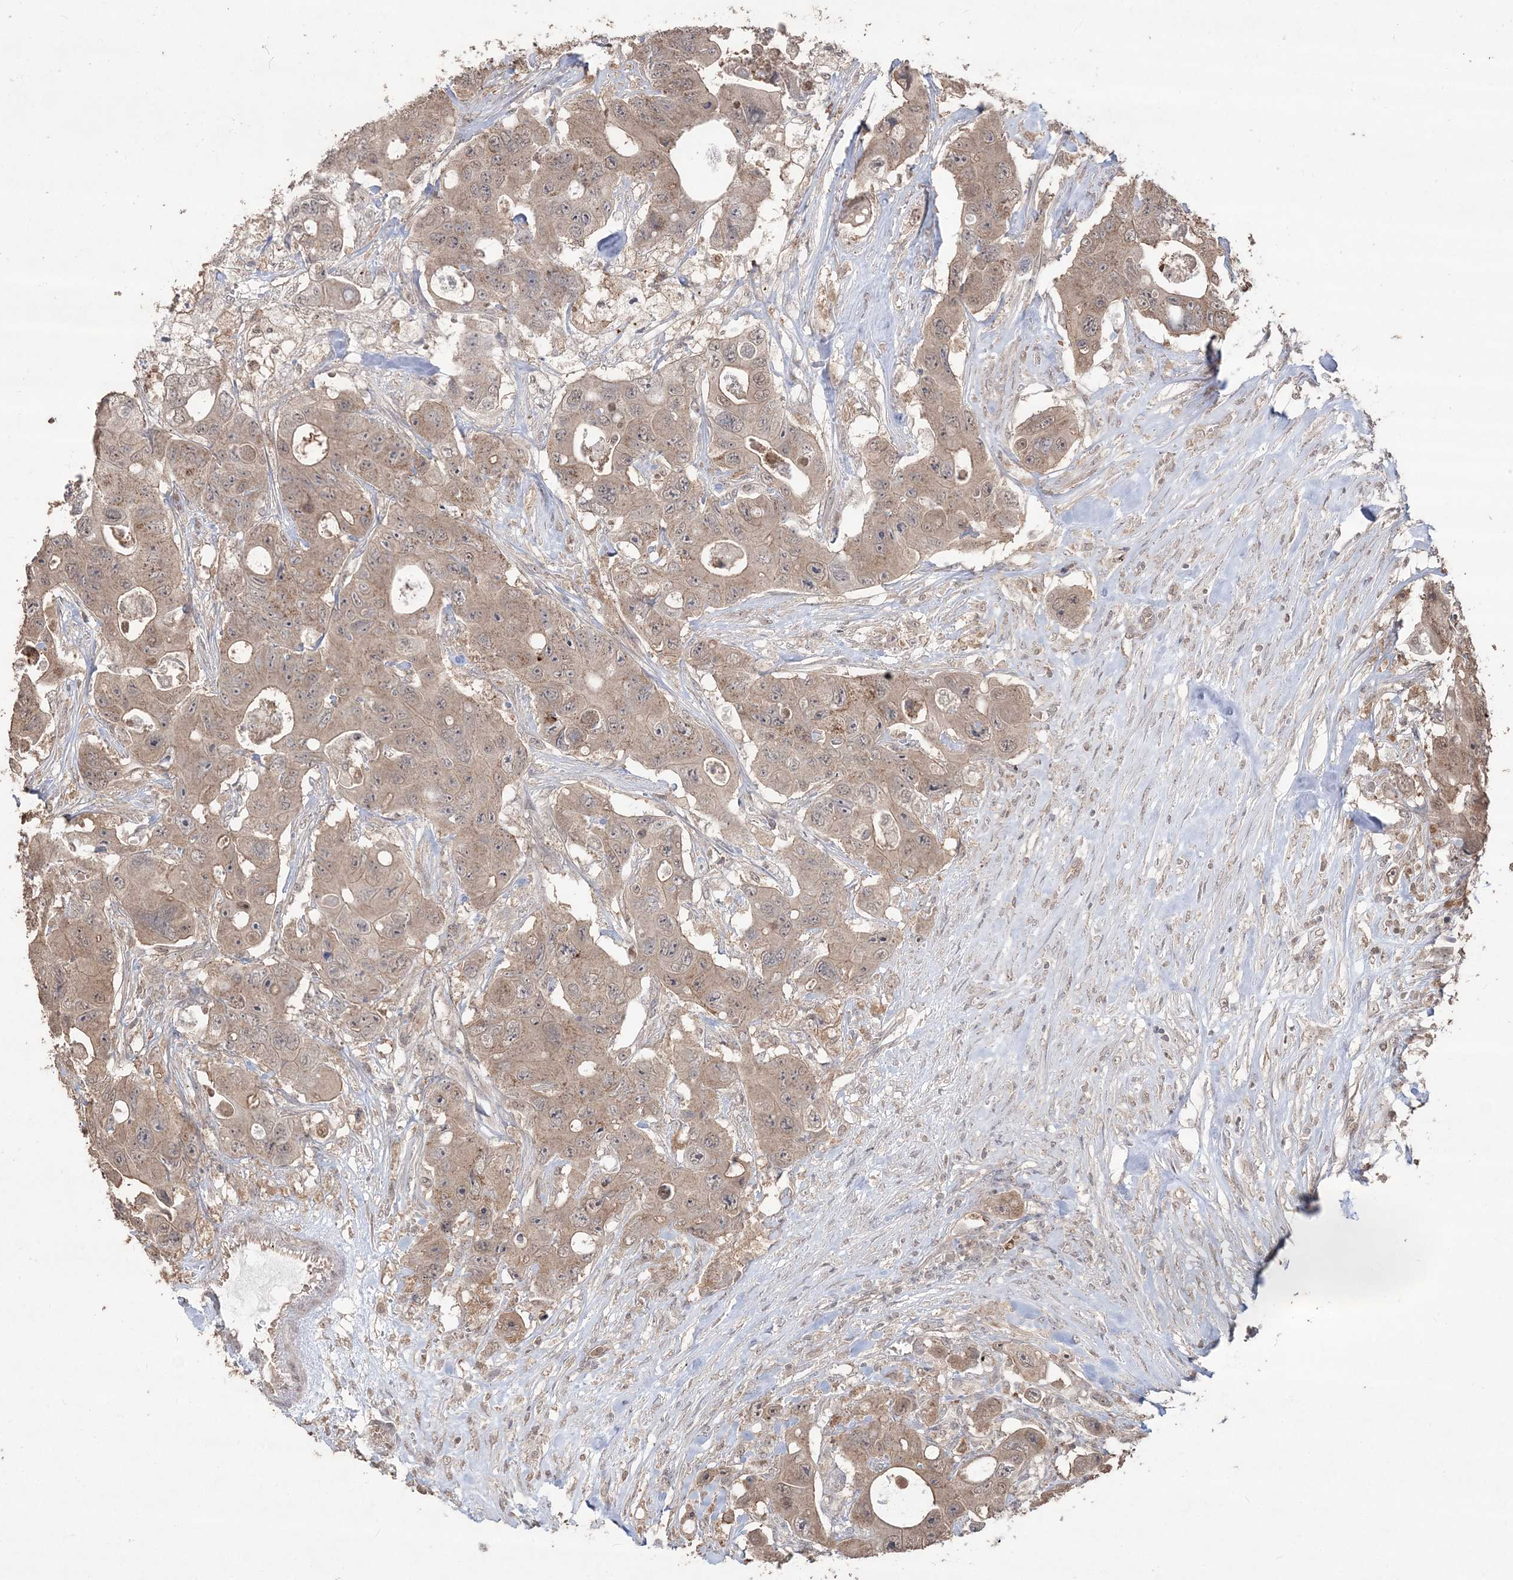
{"staining": {"intensity": "weak", "quantity": ">75%", "location": "cytoplasmic/membranous"}, "tissue": "colorectal cancer", "cell_type": "Tumor cells", "image_type": "cancer", "snomed": [{"axis": "morphology", "description": "Adenocarcinoma, NOS"}, {"axis": "topography", "description": "Colon"}], "caption": "IHC staining of adenocarcinoma (colorectal), which shows low levels of weak cytoplasmic/membranous staining in about >75% of tumor cells indicating weak cytoplasmic/membranous protein staining. The staining was performed using DAB (3,3'-diaminobenzidine) (brown) for protein detection and nuclei were counterstained in hematoxylin (blue).", "gene": "EHHADH", "patient": {"sex": "female", "age": 46}}